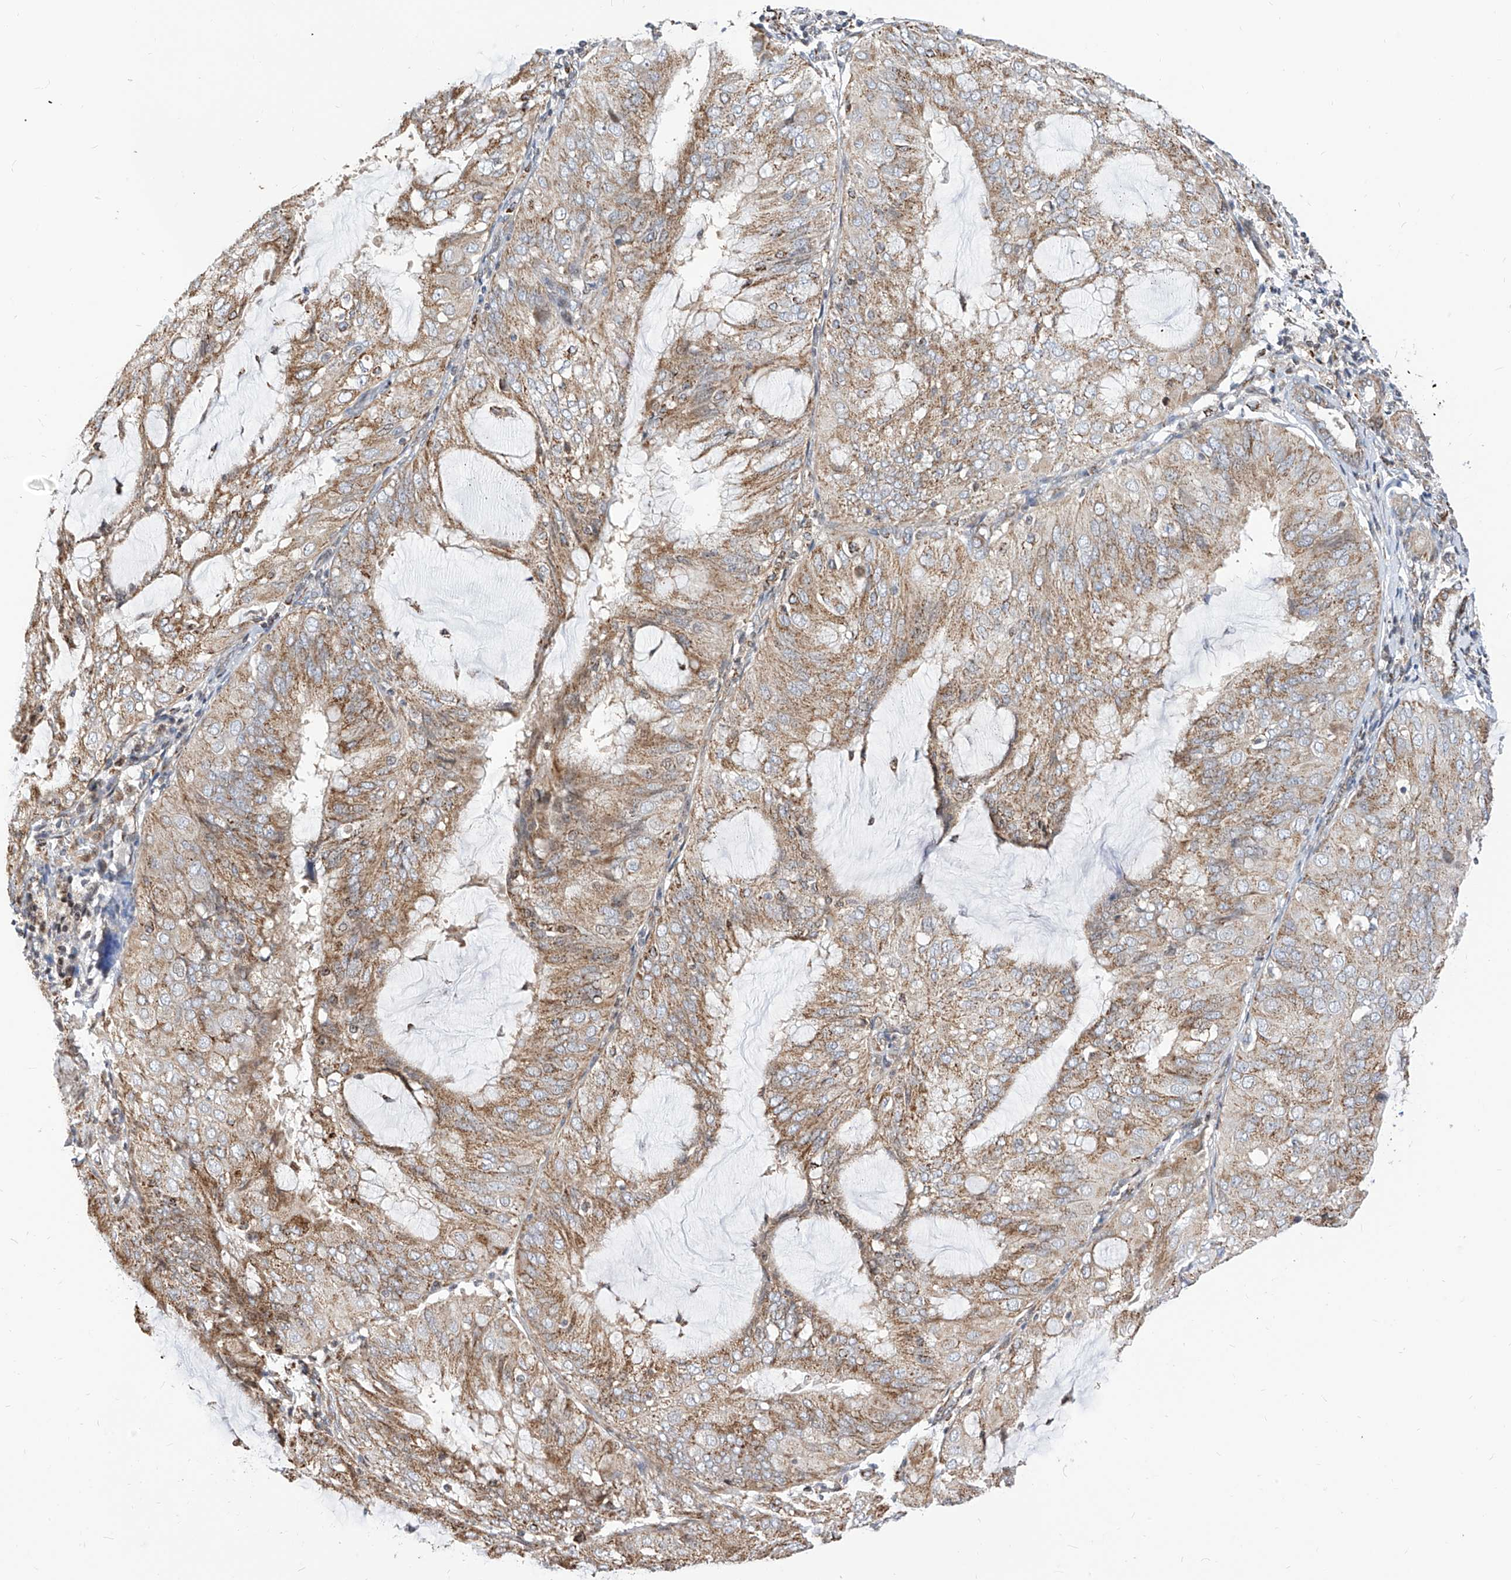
{"staining": {"intensity": "moderate", "quantity": ">75%", "location": "cytoplasmic/membranous"}, "tissue": "endometrial cancer", "cell_type": "Tumor cells", "image_type": "cancer", "snomed": [{"axis": "morphology", "description": "Adenocarcinoma, NOS"}, {"axis": "topography", "description": "Endometrium"}], "caption": "Protein staining displays moderate cytoplasmic/membranous staining in approximately >75% of tumor cells in endometrial adenocarcinoma.", "gene": "TTLL8", "patient": {"sex": "female", "age": 81}}